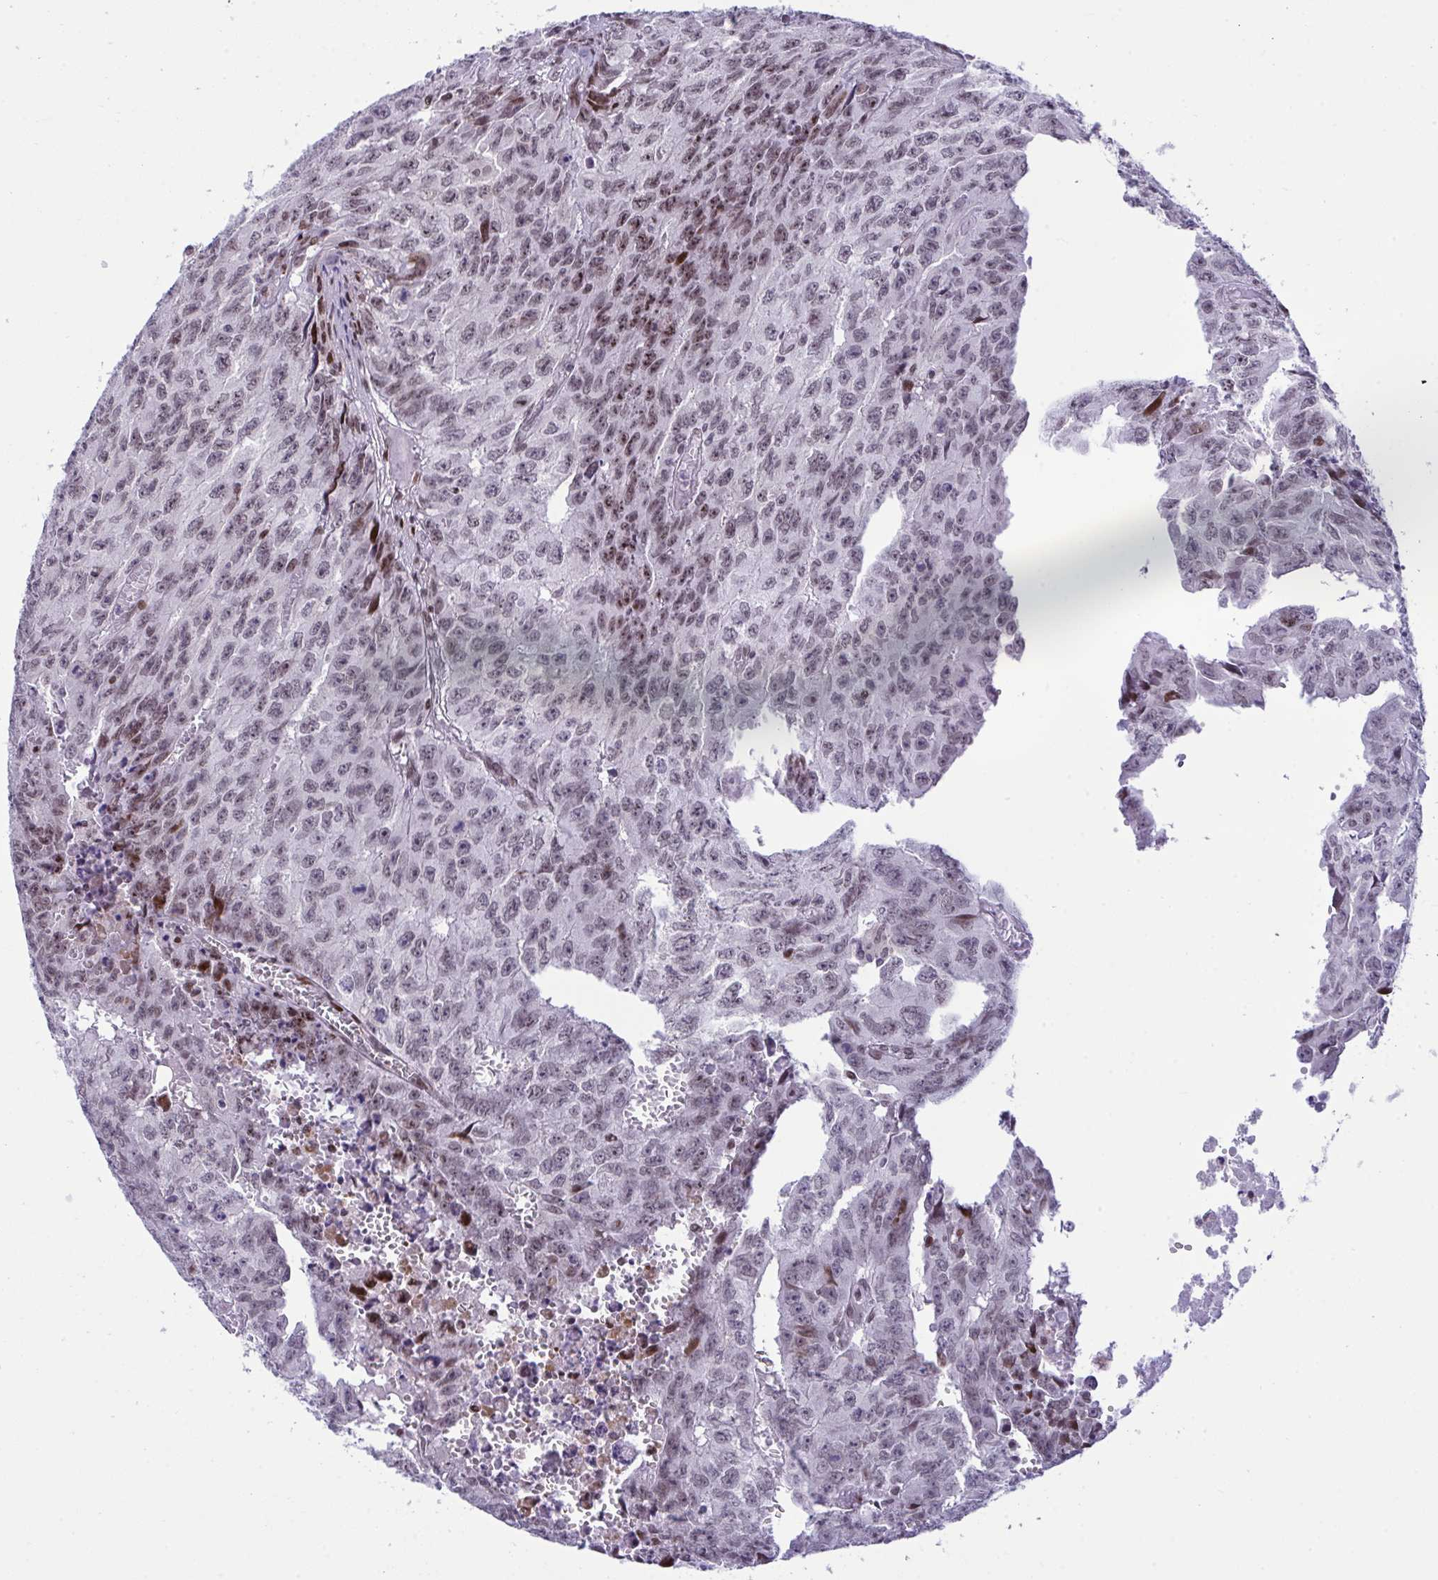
{"staining": {"intensity": "moderate", "quantity": "25%-75%", "location": "nuclear"}, "tissue": "testis cancer", "cell_type": "Tumor cells", "image_type": "cancer", "snomed": [{"axis": "morphology", "description": "Carcinoma, Embryonal, NOS"}, {"axis": "morphology", "description": "Teratoma, malignant, NOS"}, {"axis": "topography", "description": "Testis"}], "caption": "The image reveals immunohistochemical staining of testis cancer (malignant teratoma). There is moderate nuclear staining is identified in about 25%-75% of tumor cells. (DAB (3,3'-diaminobenzidine) IHC with brightfield microscopy, high magnification).", "gene": "ZFHX3", "patient": {"sex": "male", "age": 24}}